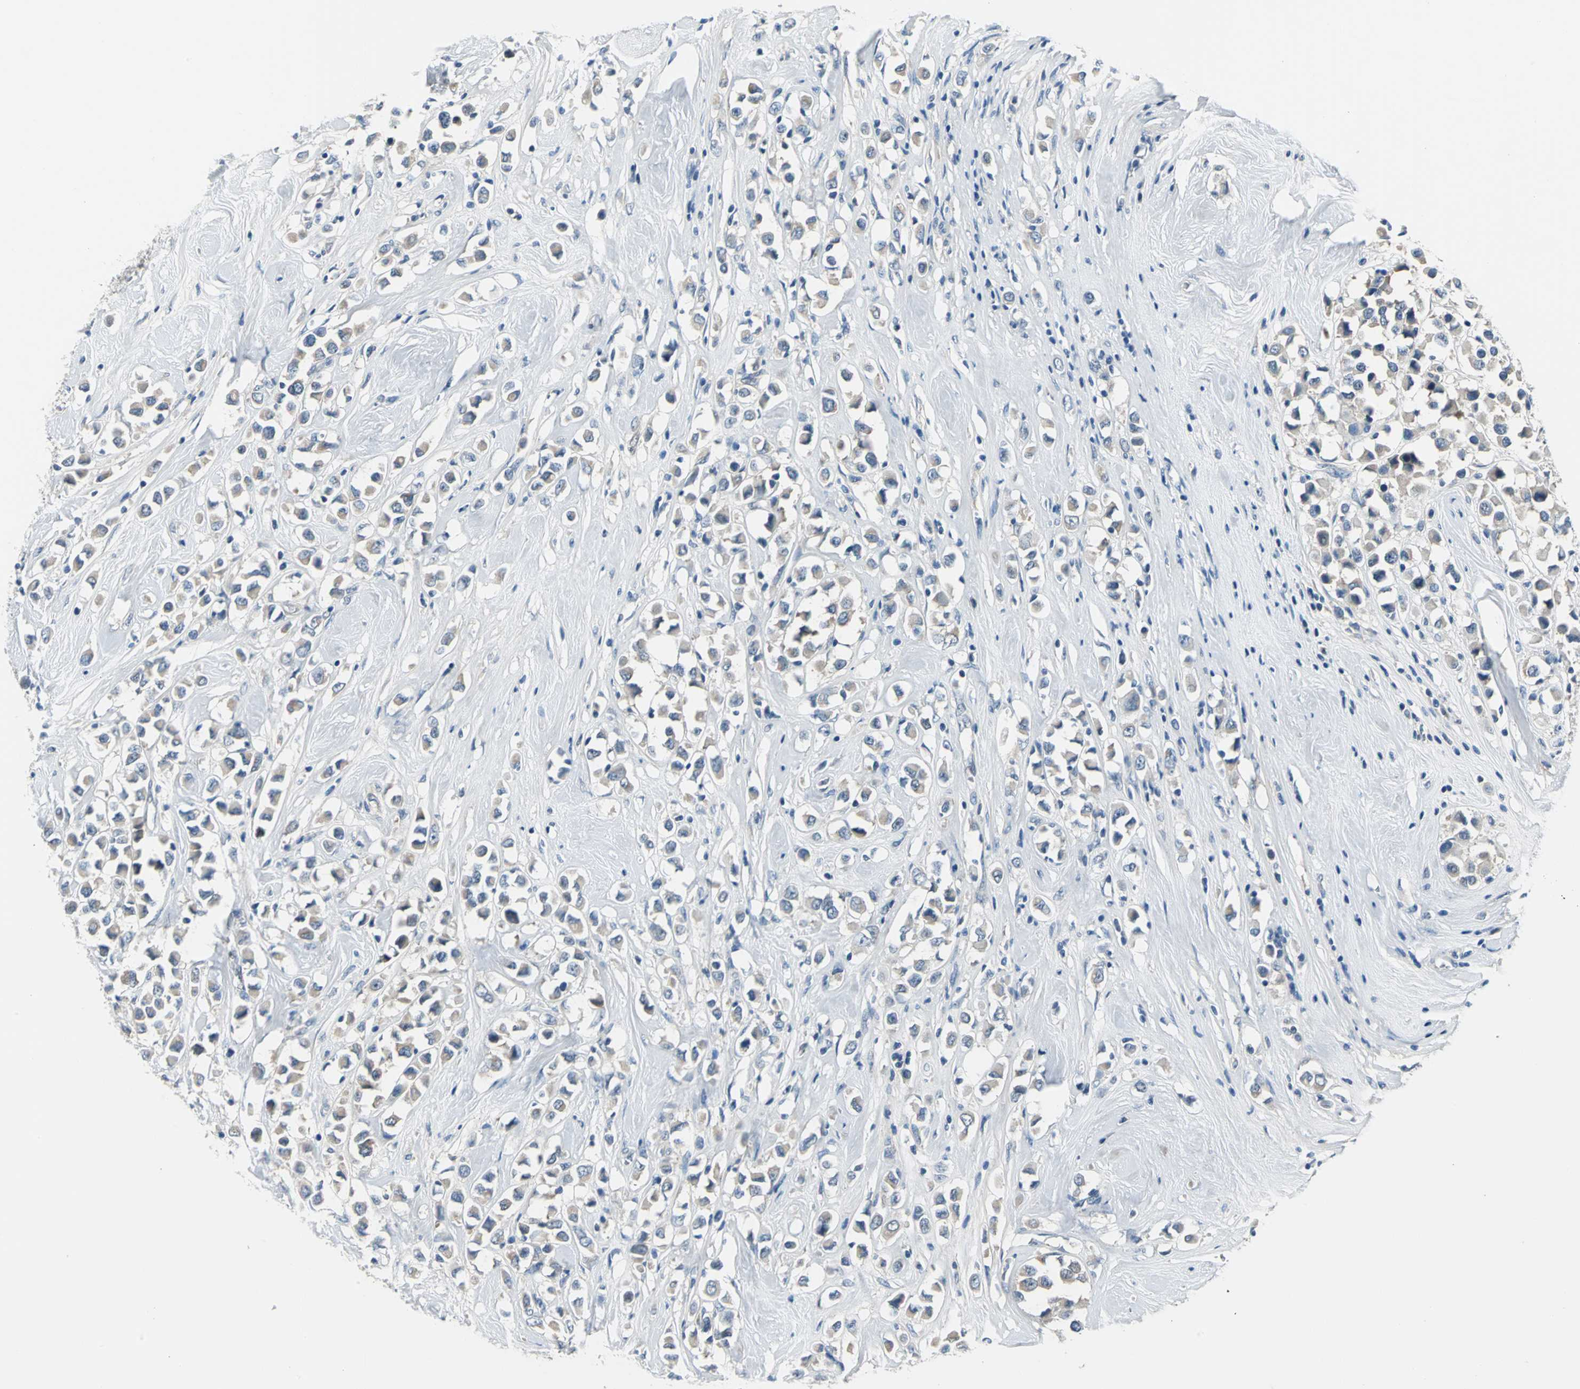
{"staining": {"intensity": "weak", "quantity": ">75%", "location": "cytoplasmic/membranous"}, "tissue": "breast cancer", "cell_type": "Tumor cells", "image_type": "cancer", "snomed": [{"axis": "morphology", "description": "Duct carcinoma"}, {"axis": "topography", "description": "Breast"}], "caption": "Brown immunohistochemical staining in human infiltrating ductal carcinoma (breast) exhibits weak cytoplasmic/membranous staining in about >75% of tumor cells. The protein is stained brown, and the nuclei are stained in blue (DAB IHC with brightfield microscopy, high magnification).", "gene": "ZNF415", "patient": {"sex": "female", "age": 61}}